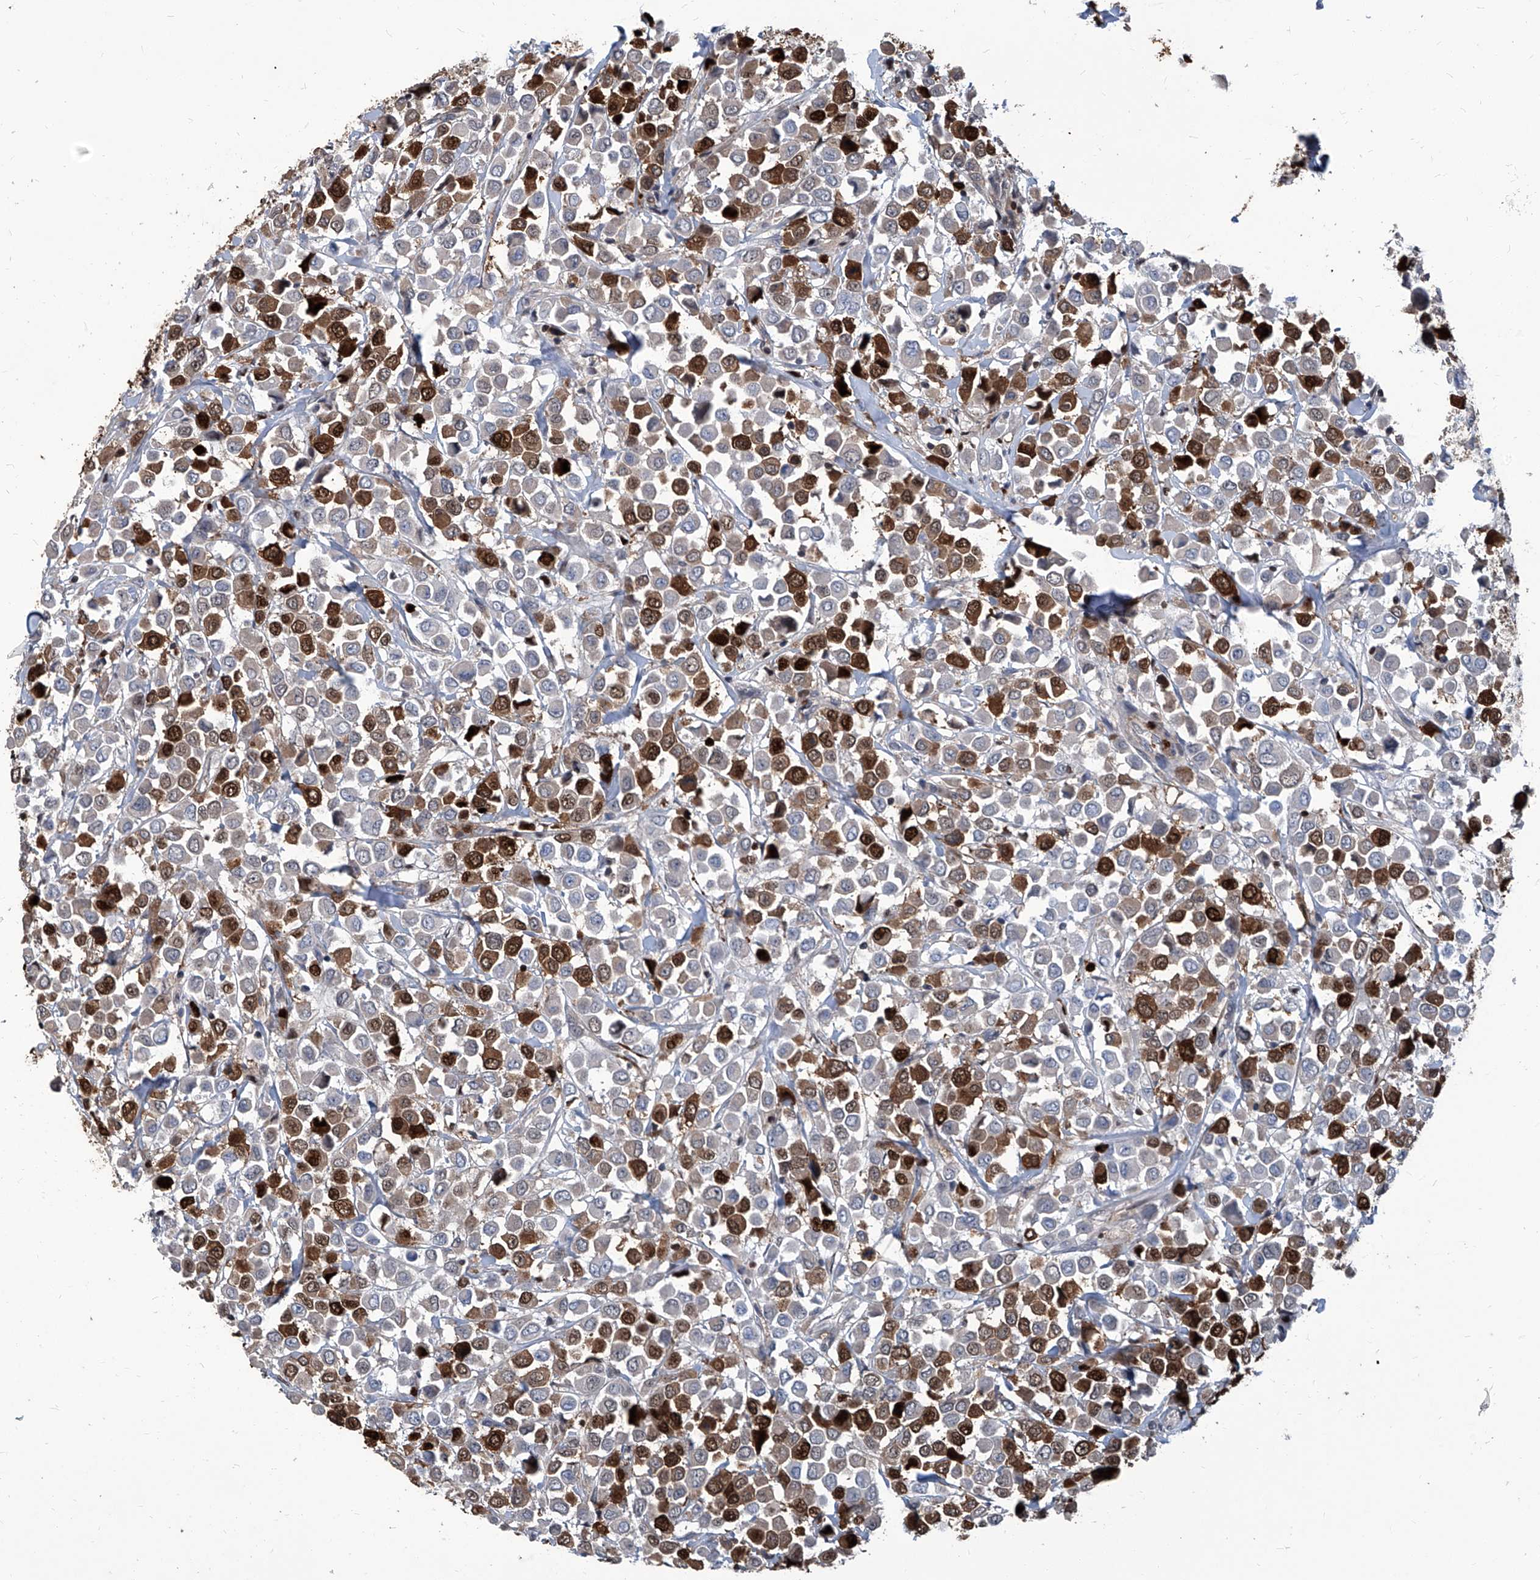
{"staining": {"intensity": "strong", "quantity": "25%-75%", "location": "cytoplasmic/membranous,nuclear"}, "tissue": "breast cancer", "cell_type": "Tumor cells", "image_type": "cancer", "snomed": [{"axis": "morphology", "description": "Duct carcinoma"}, {"axis": "topography", "description": "Breast"}], "caption": "Protein staining by immunohistochemistry shows strong cytoplasmic/membranous and nuclear staining in approximately 25%-75% of tumor cells in breast cancer.", "gene": "PCNA", "patient": {"sex": "female", "age": 61}}